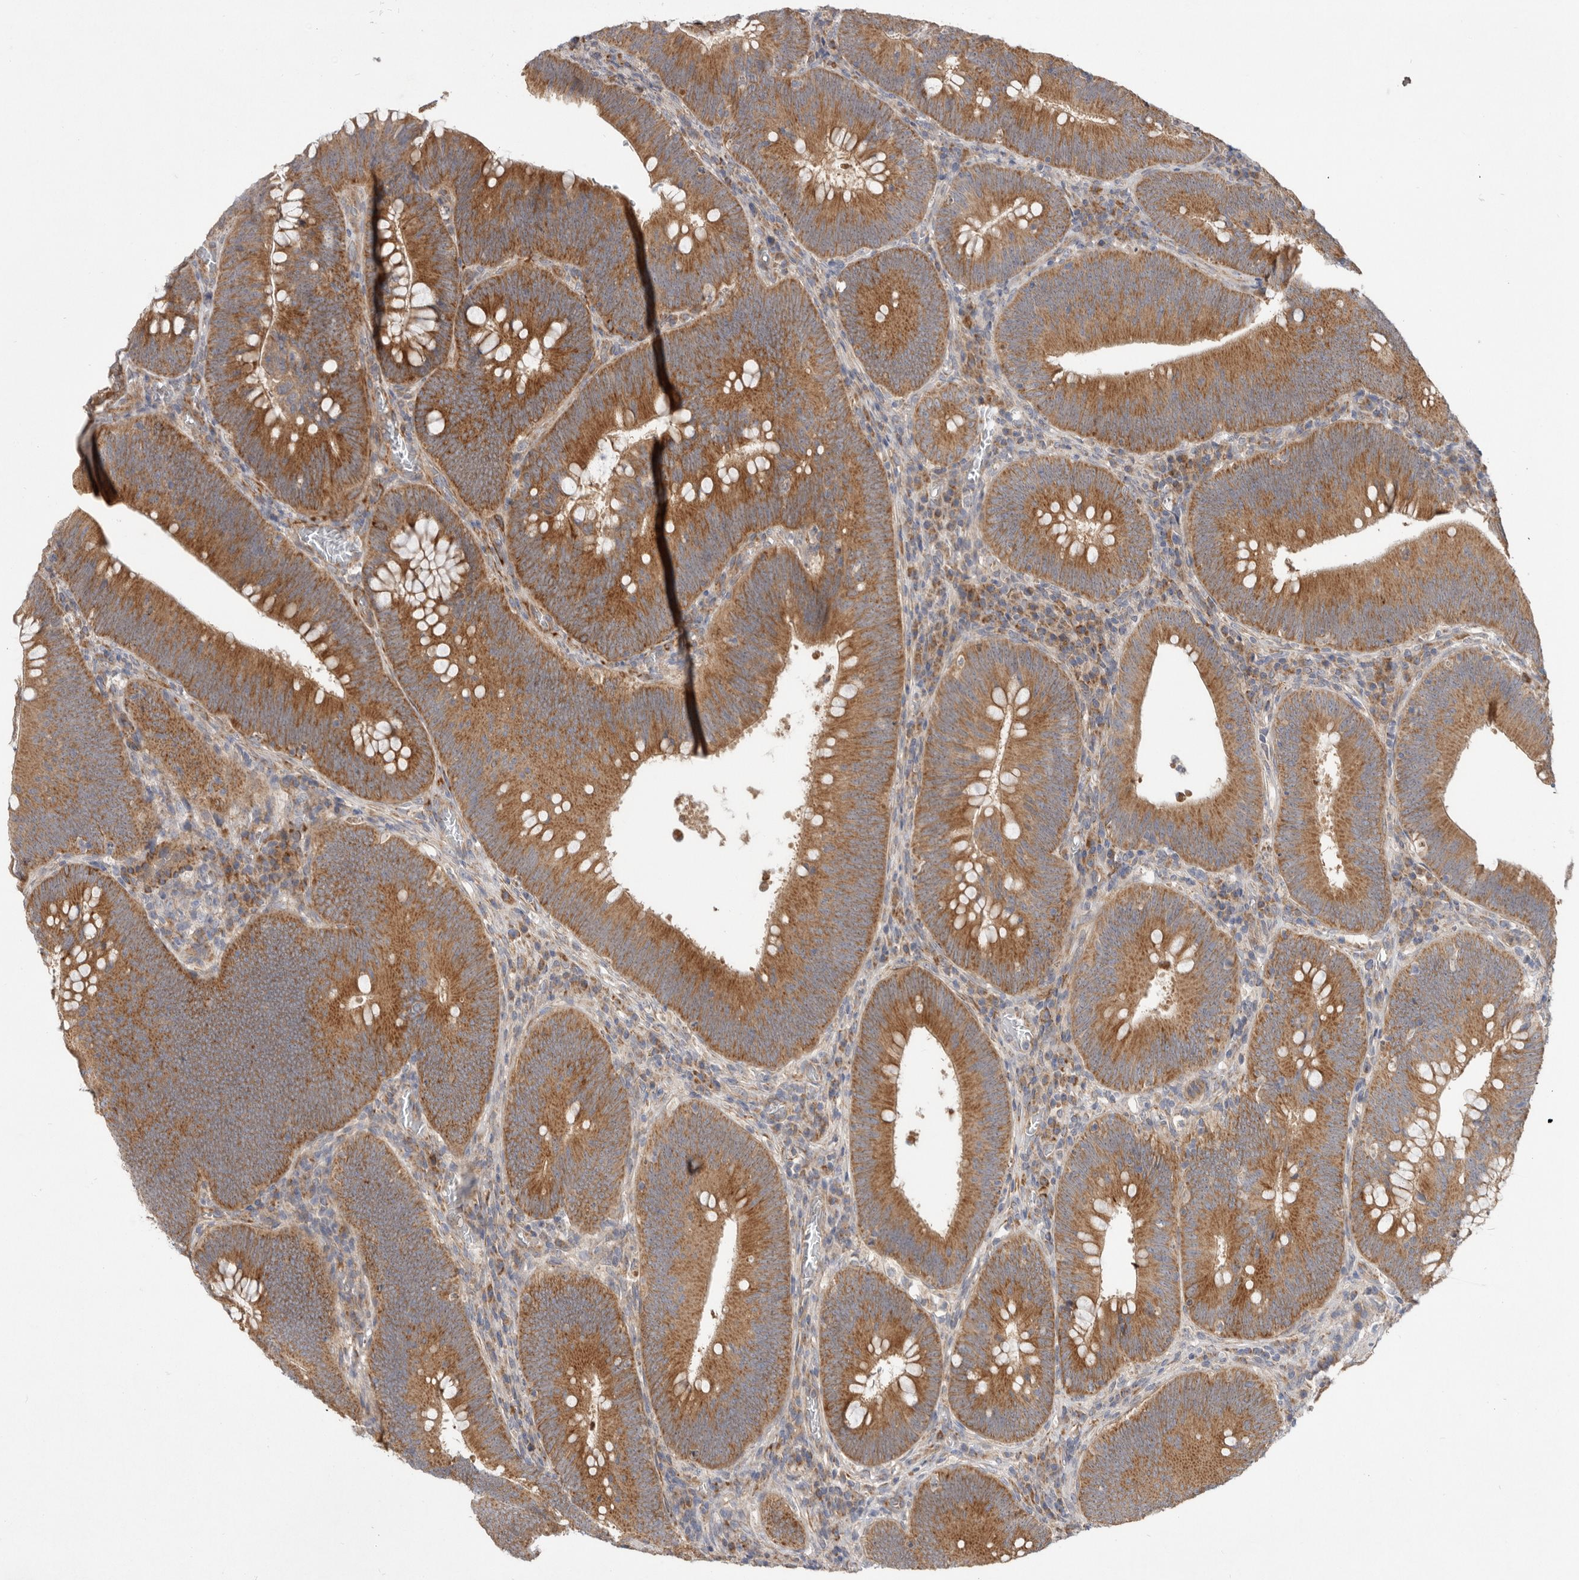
{"staining": {"intensity": "moderate", "quantity": ">75%", "location": "cytoplasmic/membranous"}, "tissue": "colorectal cancer", "cell_type": "Tumor cells", "image_type": "cancer", "snomed": [{"axis": "morphology", "description": "Normal tissue, NOS"}, {"axis": "topography", "description": "Colon"}], "caption": "A photomicrograph of human colorectal cancer stained for a protein displays moderate cytoplasmic/membranous brown staining in tumor cells.", "gene": "MTFR1L", "patient": {"sex": "female", "age": 82}}